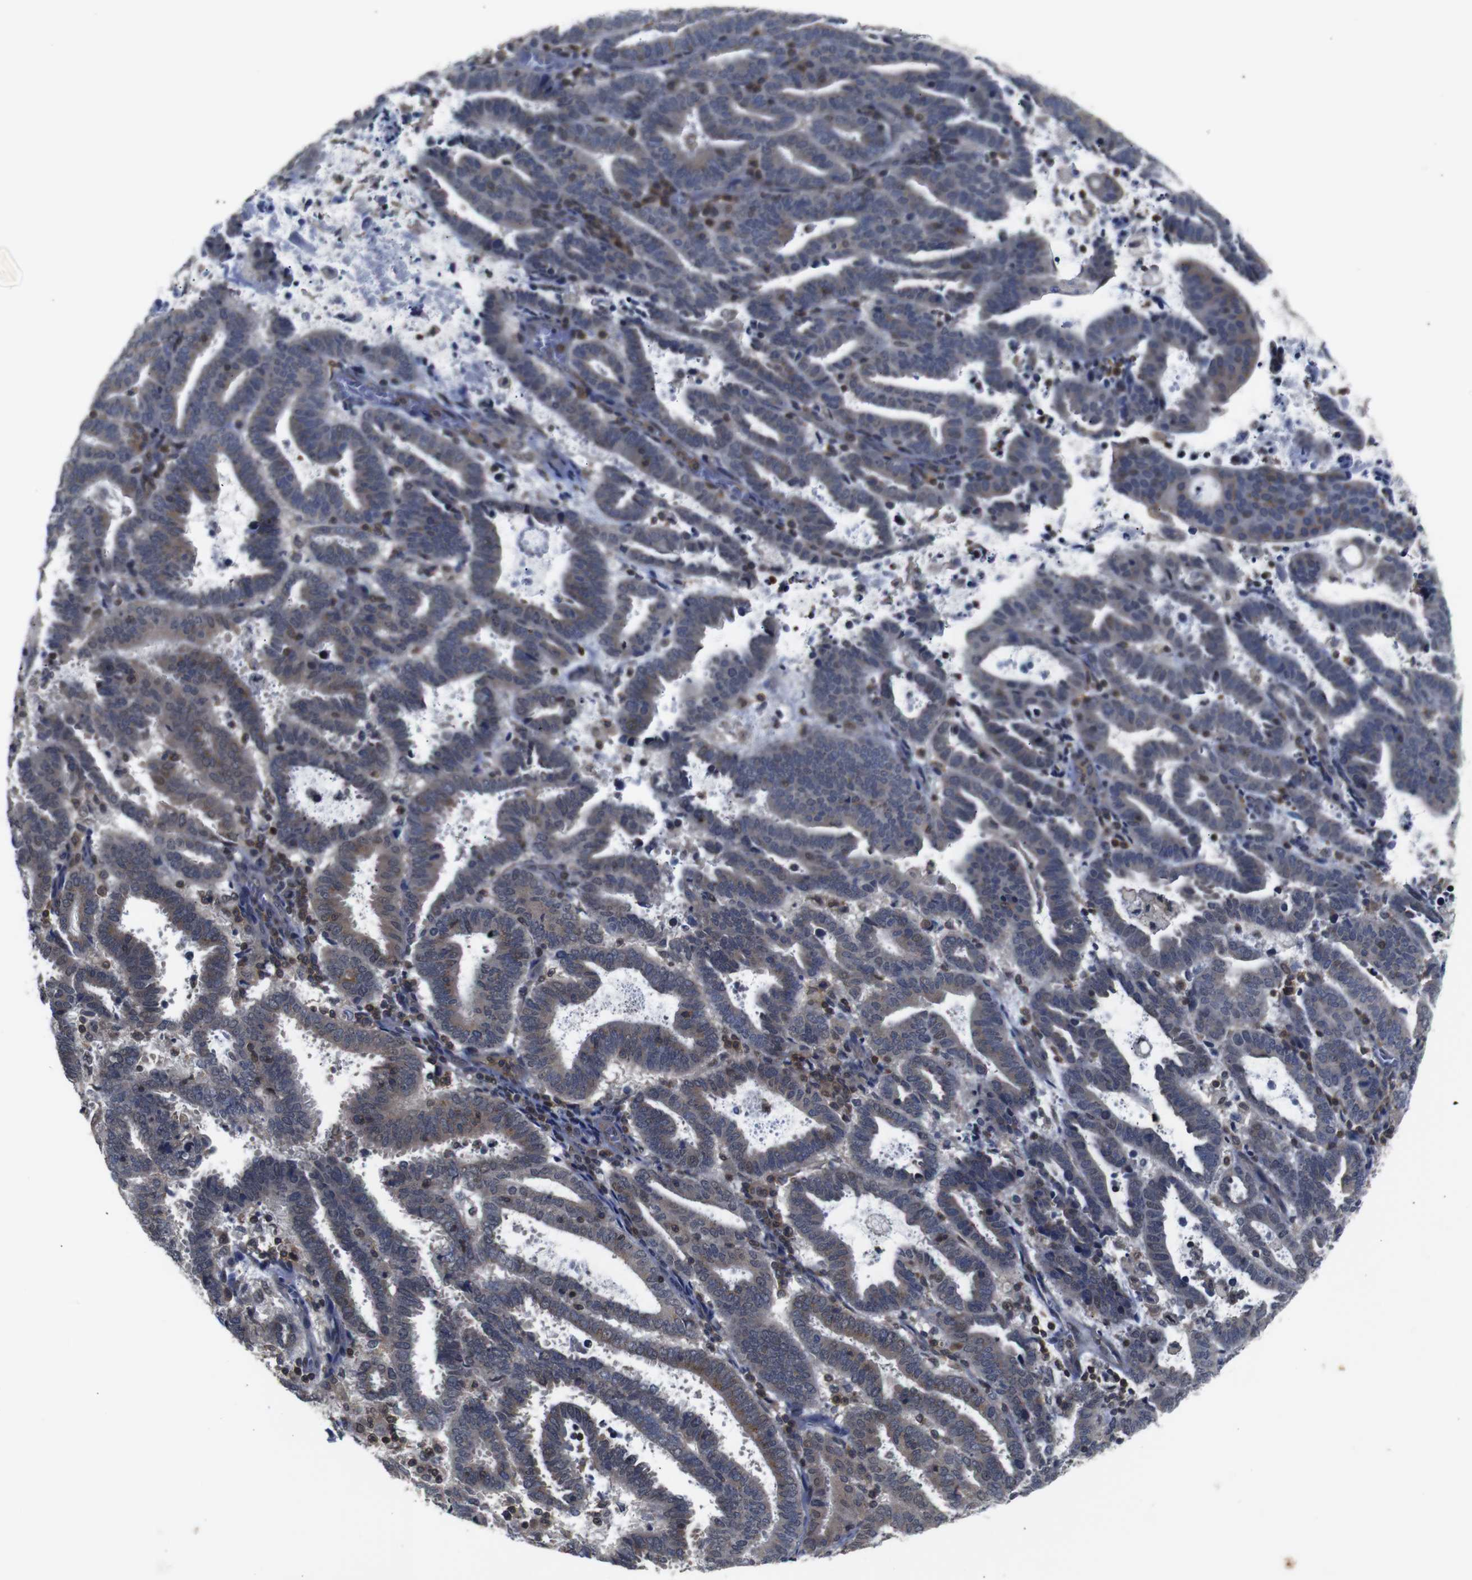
{"staining": {"intensity": "weak", "quantity": "<25%", "location": "cytoplasmic/membranous"}, "tissue": "endometrial cancer", "cell_type": "Tumor cells", "image_type": "cancer", "snomed": [{"axis": "morphology", "description": "Adenocarcinoma, NOS"}, {"axis": "topography", "description": "Uterus"}], "caption": "Immunohistochemical staining of endometrial adenocarcinoma displays no significant staining in tumor cells.", "gene": "BRWD3", "patient": {"sex": "female", "age": 83}}